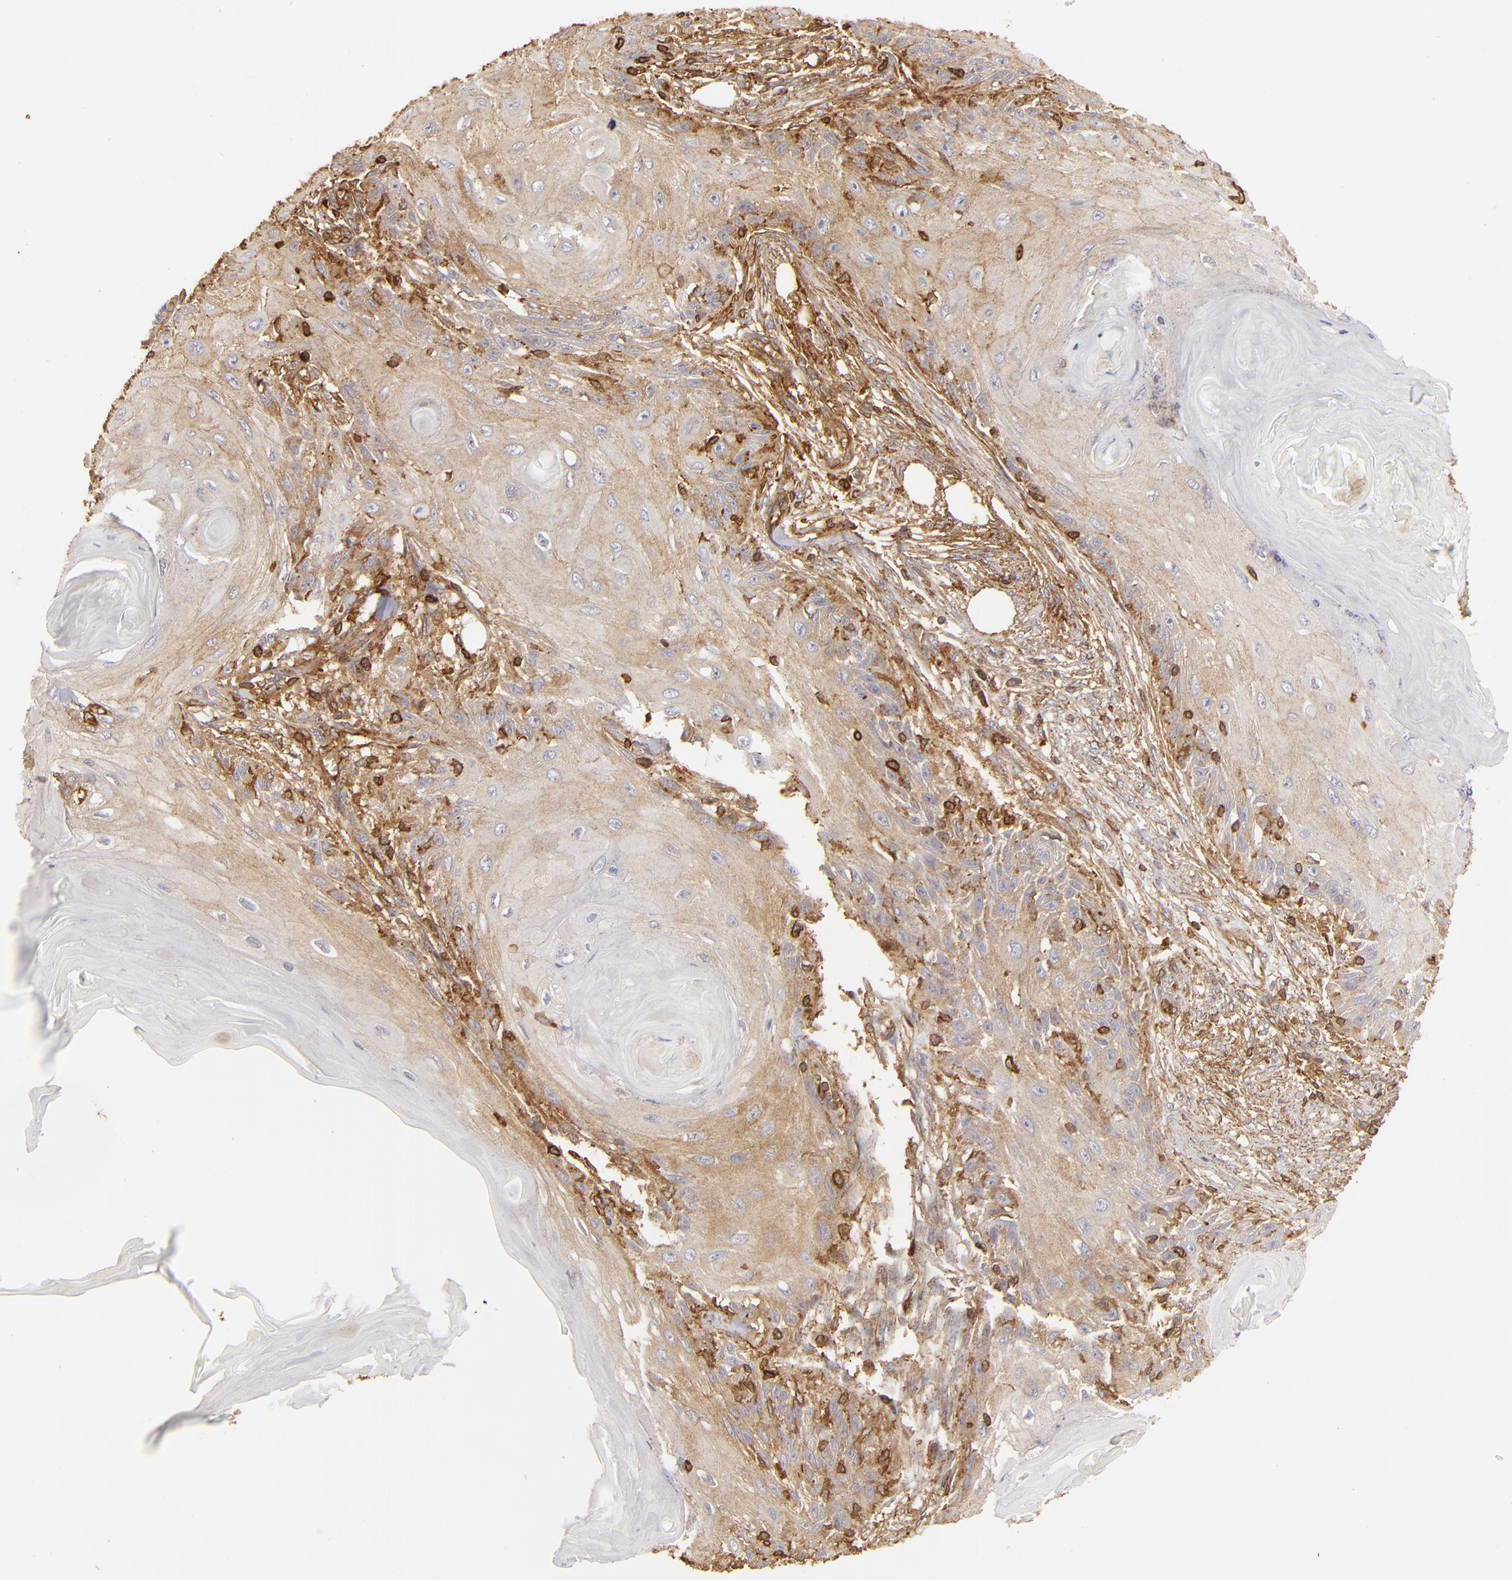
{"staining": {"intensity": "moderate", "quantity": ">75%", "location": "cytoplasmic/membranous"}, "tissue": "skin cancer", "cell_type": "Tumor cells", "image_type": "cancer", "snomed": [{"axis": "morphology", "description": "Squamous cell carcinoma, NOS"}, {"axis": "topography", "description": "Skin"}], "caption": "About >75% of tumor cells in human skin cancer (squamous cell carcinoma) display moderate cytoplasmic/membranous protein positivity as visualized by brown immunohistochemical staining.", "gene": "ACTB", "patient": {"sex": "female", "age": 88}}